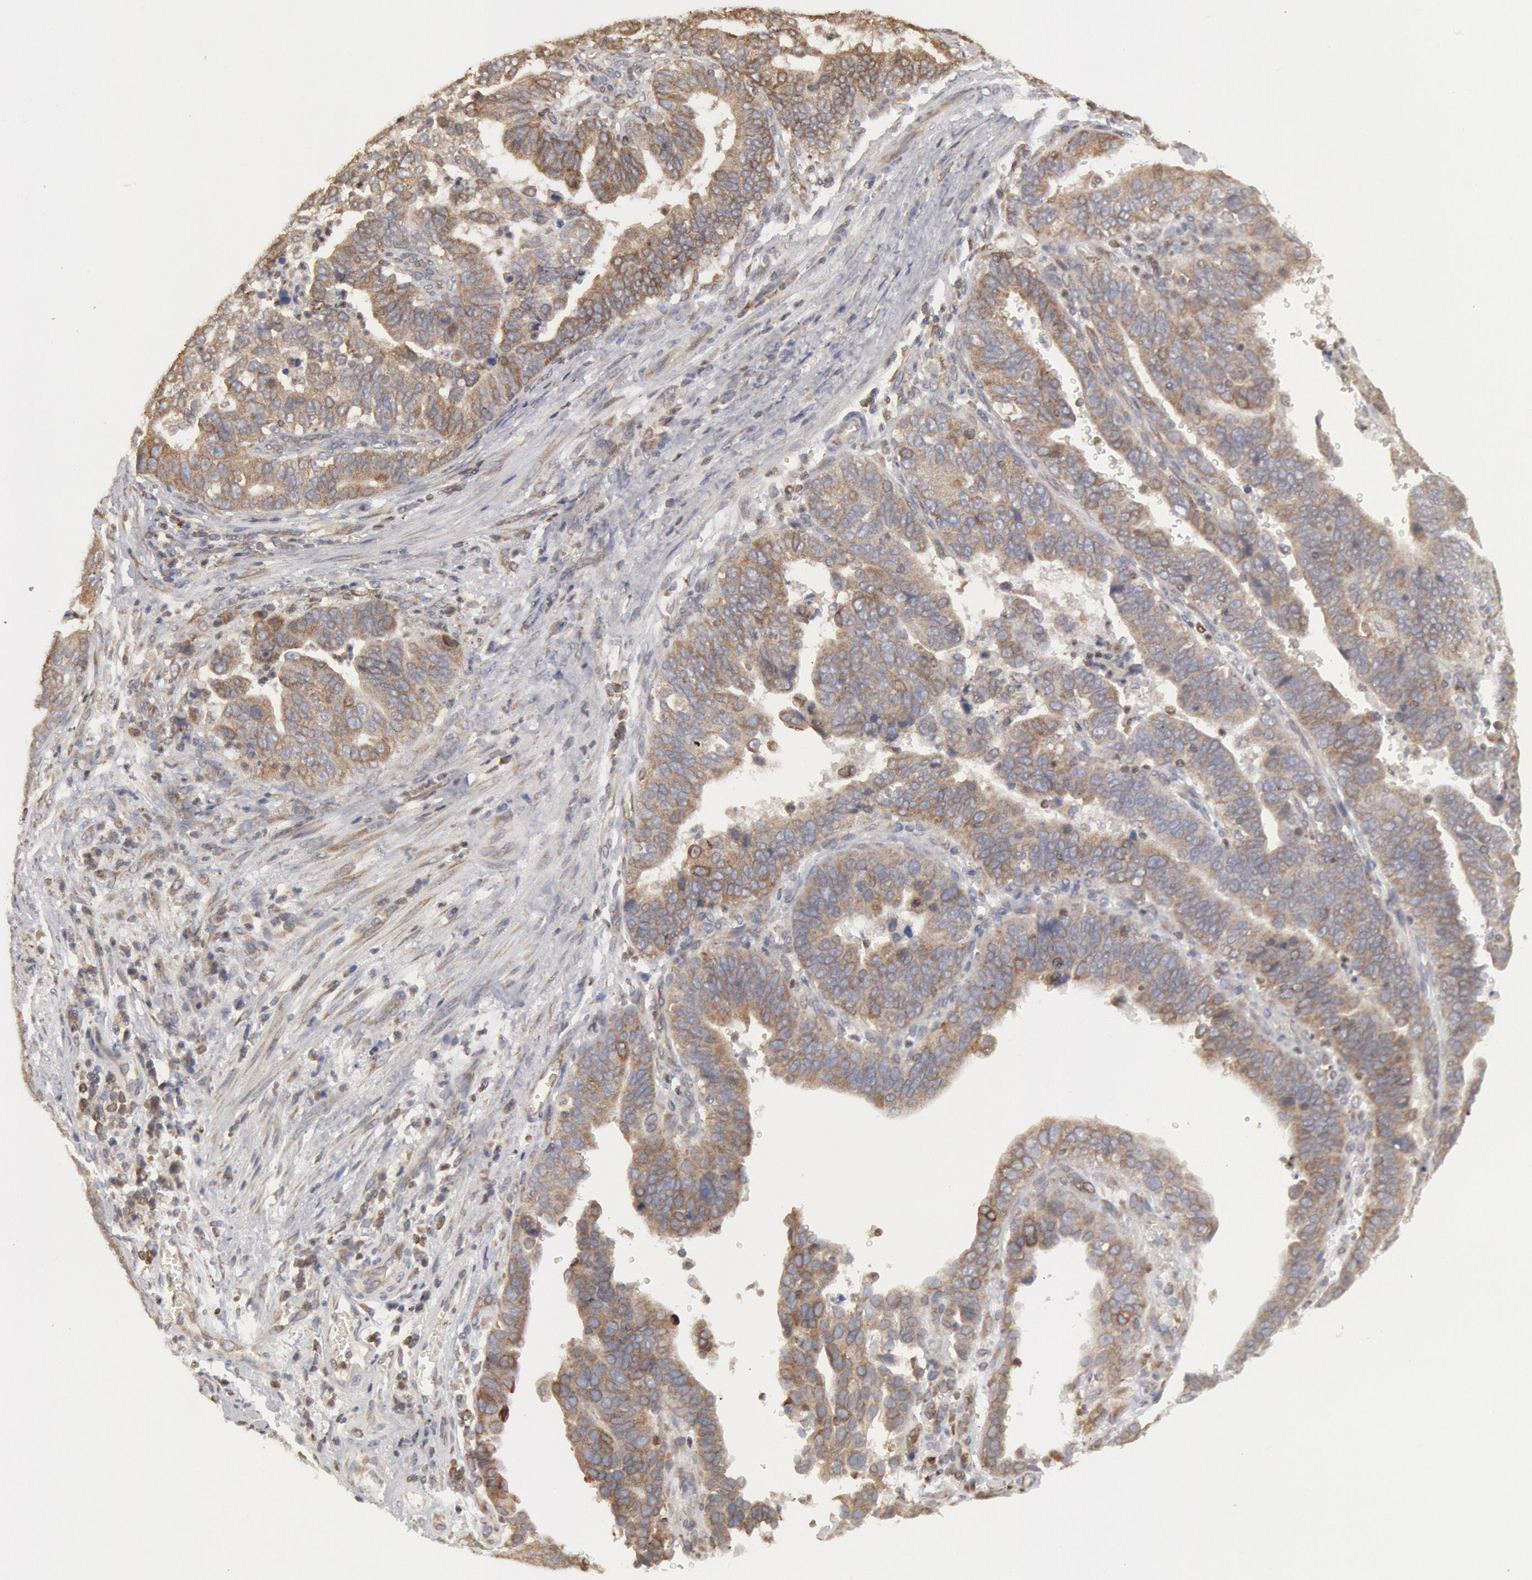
{"staining": {"intensity": "weak", "quantity": ">75%", "location": "cytoplasmic/membranous"}, "tissue": "stomach cancer", "cell_type": "Tumor cells", "image_type": "cancer", "snomed": [{"axis": "morphology", "description": "Adenocarcinoma, NOS"}, {"axis": "topography", "description": "Stomach, upper"}], "caption": "Immunohistochemistry (DAB) staining of human stomach cancer reveals weak cytoplasmic/membranous protein positivity in about >75% of tumor cells.", "gene": "OSBPL8", "patient": {"sex": "female", "age": 50}}